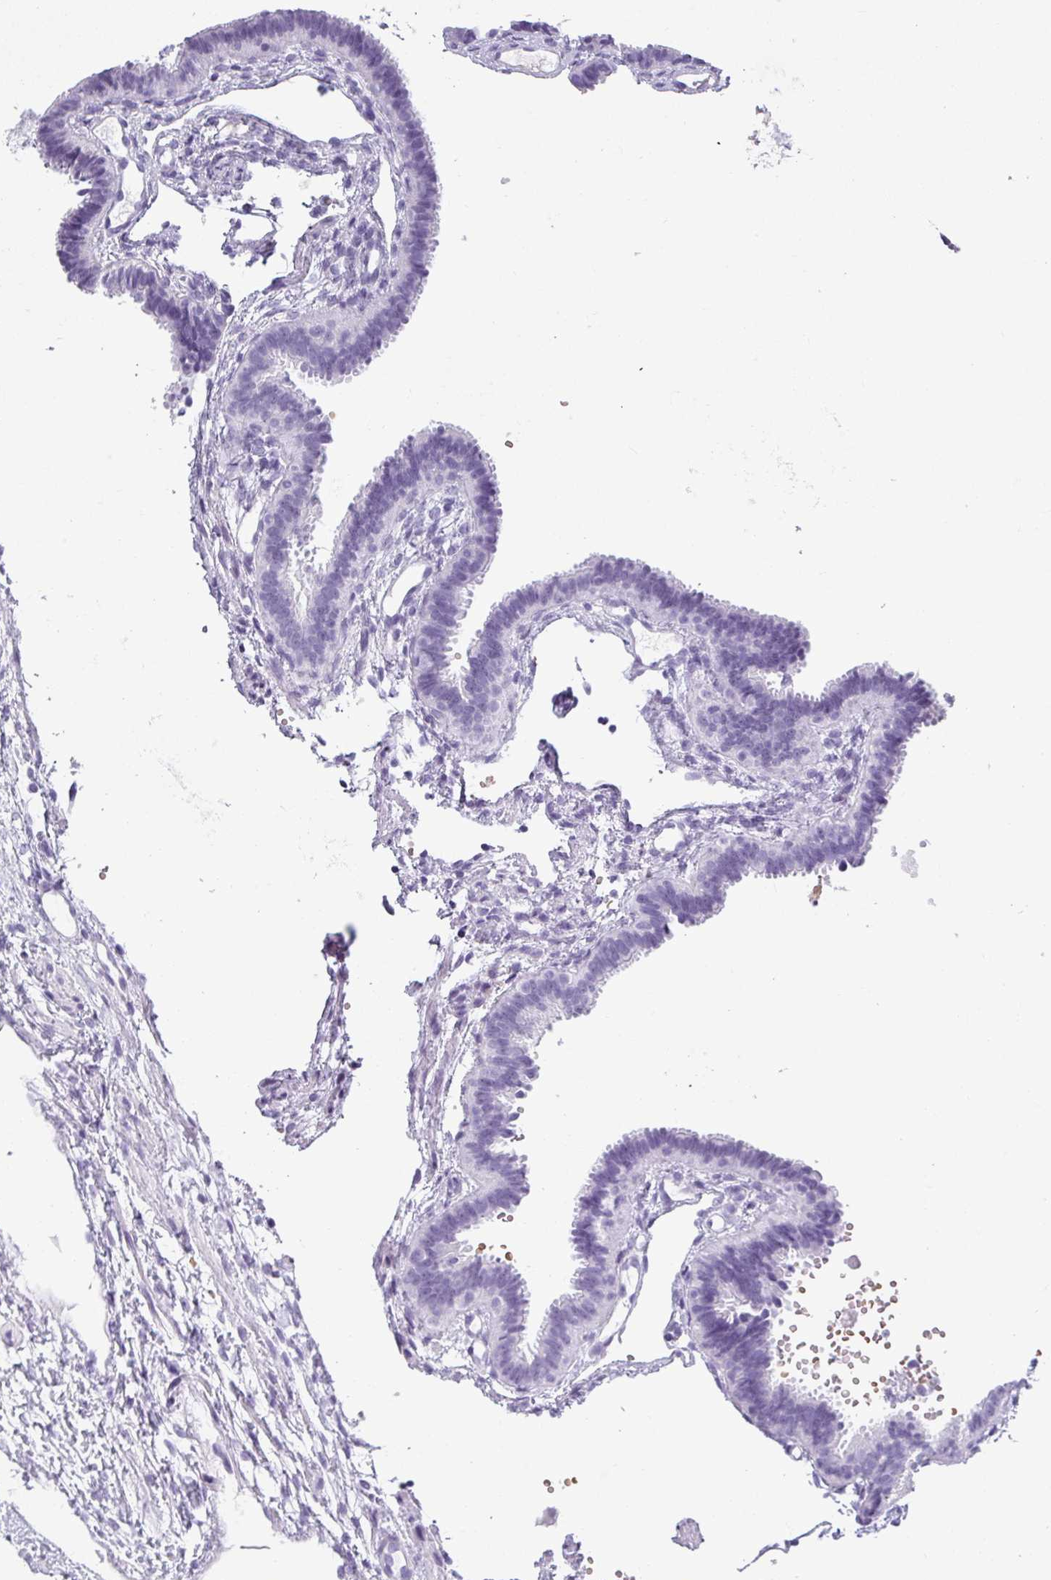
{"staining": {"intensity": "negative", "quantity": "none", "location": "none"}, "tissue": "fallopian tube", "cell_type": "Glandular cells", "image_type": "normal", "snomed": [{"axis": "morphology", "description": "Normal tissue, NOS"}, {"axis": "topography", "description": "Fallopian tube"}], "caption": "Immunohistochemical staining of unremarkable fallopian tube displays no significant positivity in glandular cells.", "gene": "CRYBB2", "patient": {"sex": "female", "age": 37}}